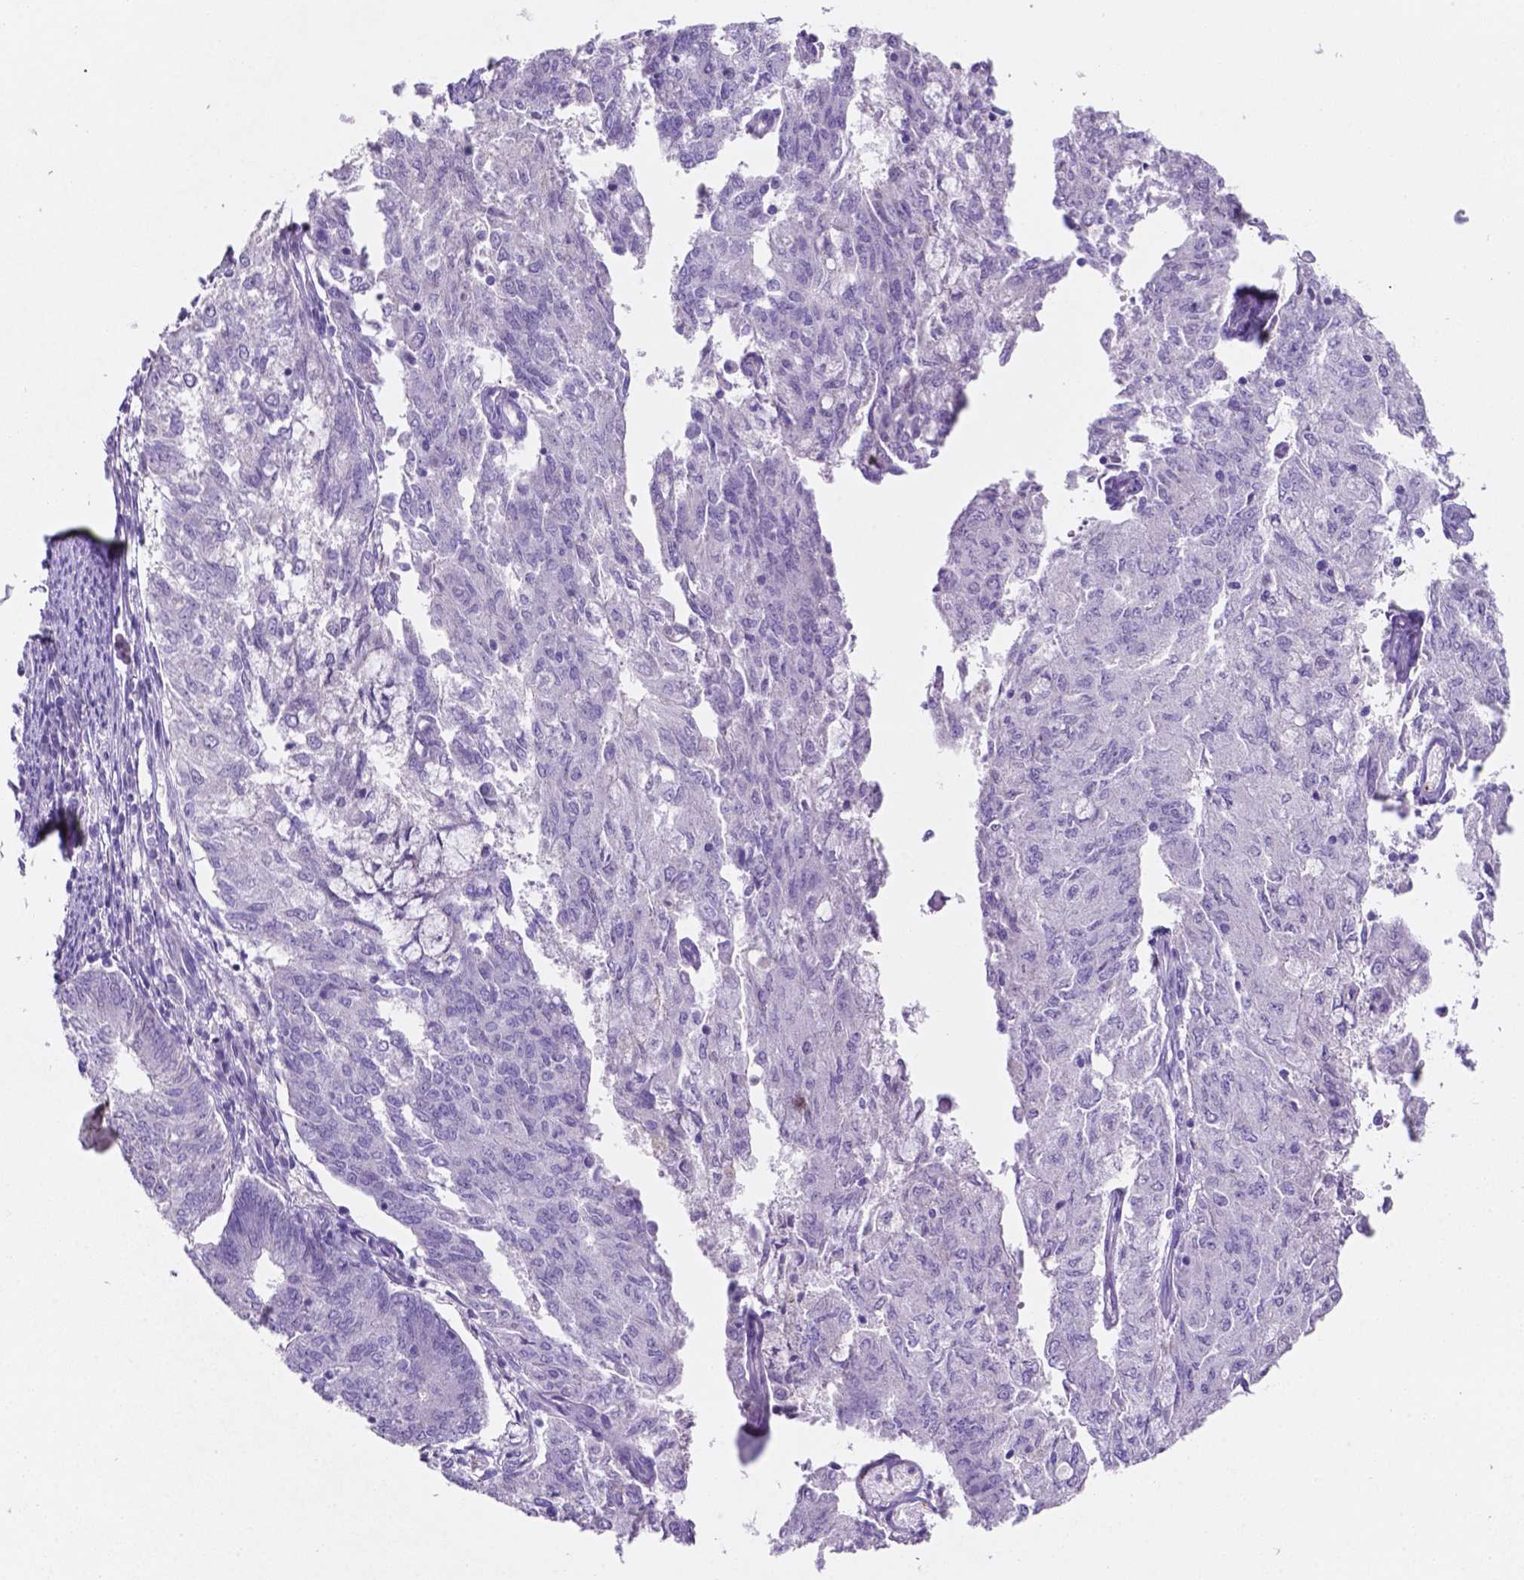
{"staining": {"intensity": "negative", "quantity": "none", "location": "none"}, "tissue": "endometrial cancer", "cell_type": "Tumor cells", "image_type": "cancer", "snomed": [{"axis": "morphology", "description": "Adenocarcinoma, NOS"}, {"axis": "topography", "description": "Endometrium"}], "caption": "DAB immunohistochemical staining of adenocarcinoma (endometrial) displays no significant positivity in tumor cells. (DAB immunohistochemistry visualized using brightfield microscopy, high magnification).", "gene": "EBLN2", "patient": {"sex": "female", "age": 82}}